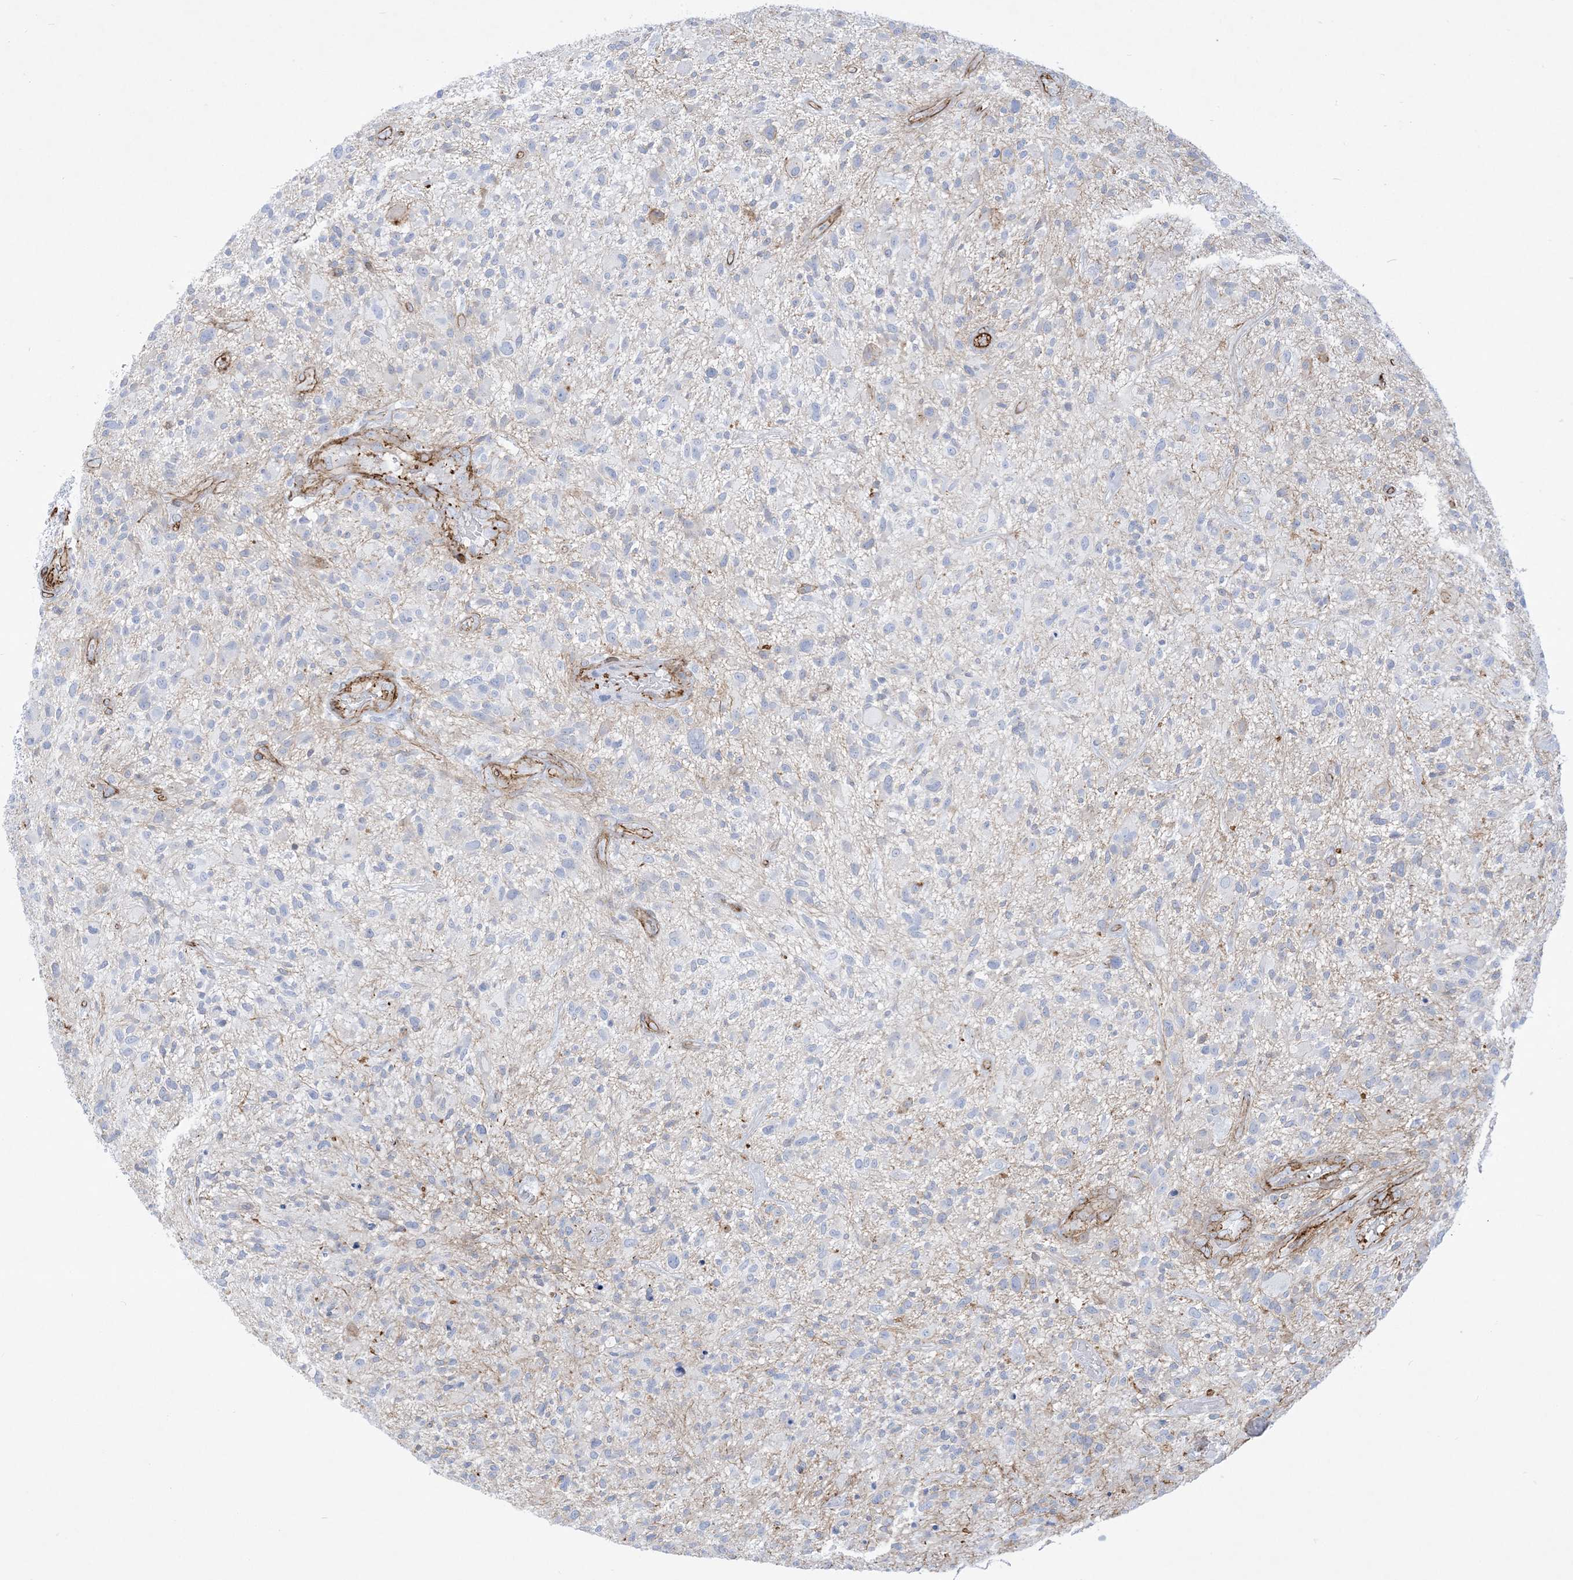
{"staining": {"intensity": "negative", "quantity": "none", "location": "none"}, "tissue": "glioma", "cell_type": "Tumor cells", "image_type": "cancer", "snomed": [{"axis": "morphology", "description": "Glioma, malignant, High grade"}, {"axis": "topography", "description": "Brain"}], "caption": "This is an immunohistochemistry (IHC) histopathology image of human glioma. There is no positivity in tumor cells.", "gene": "B3GNT7", "patient": {"sex": "male", "age": 47}}